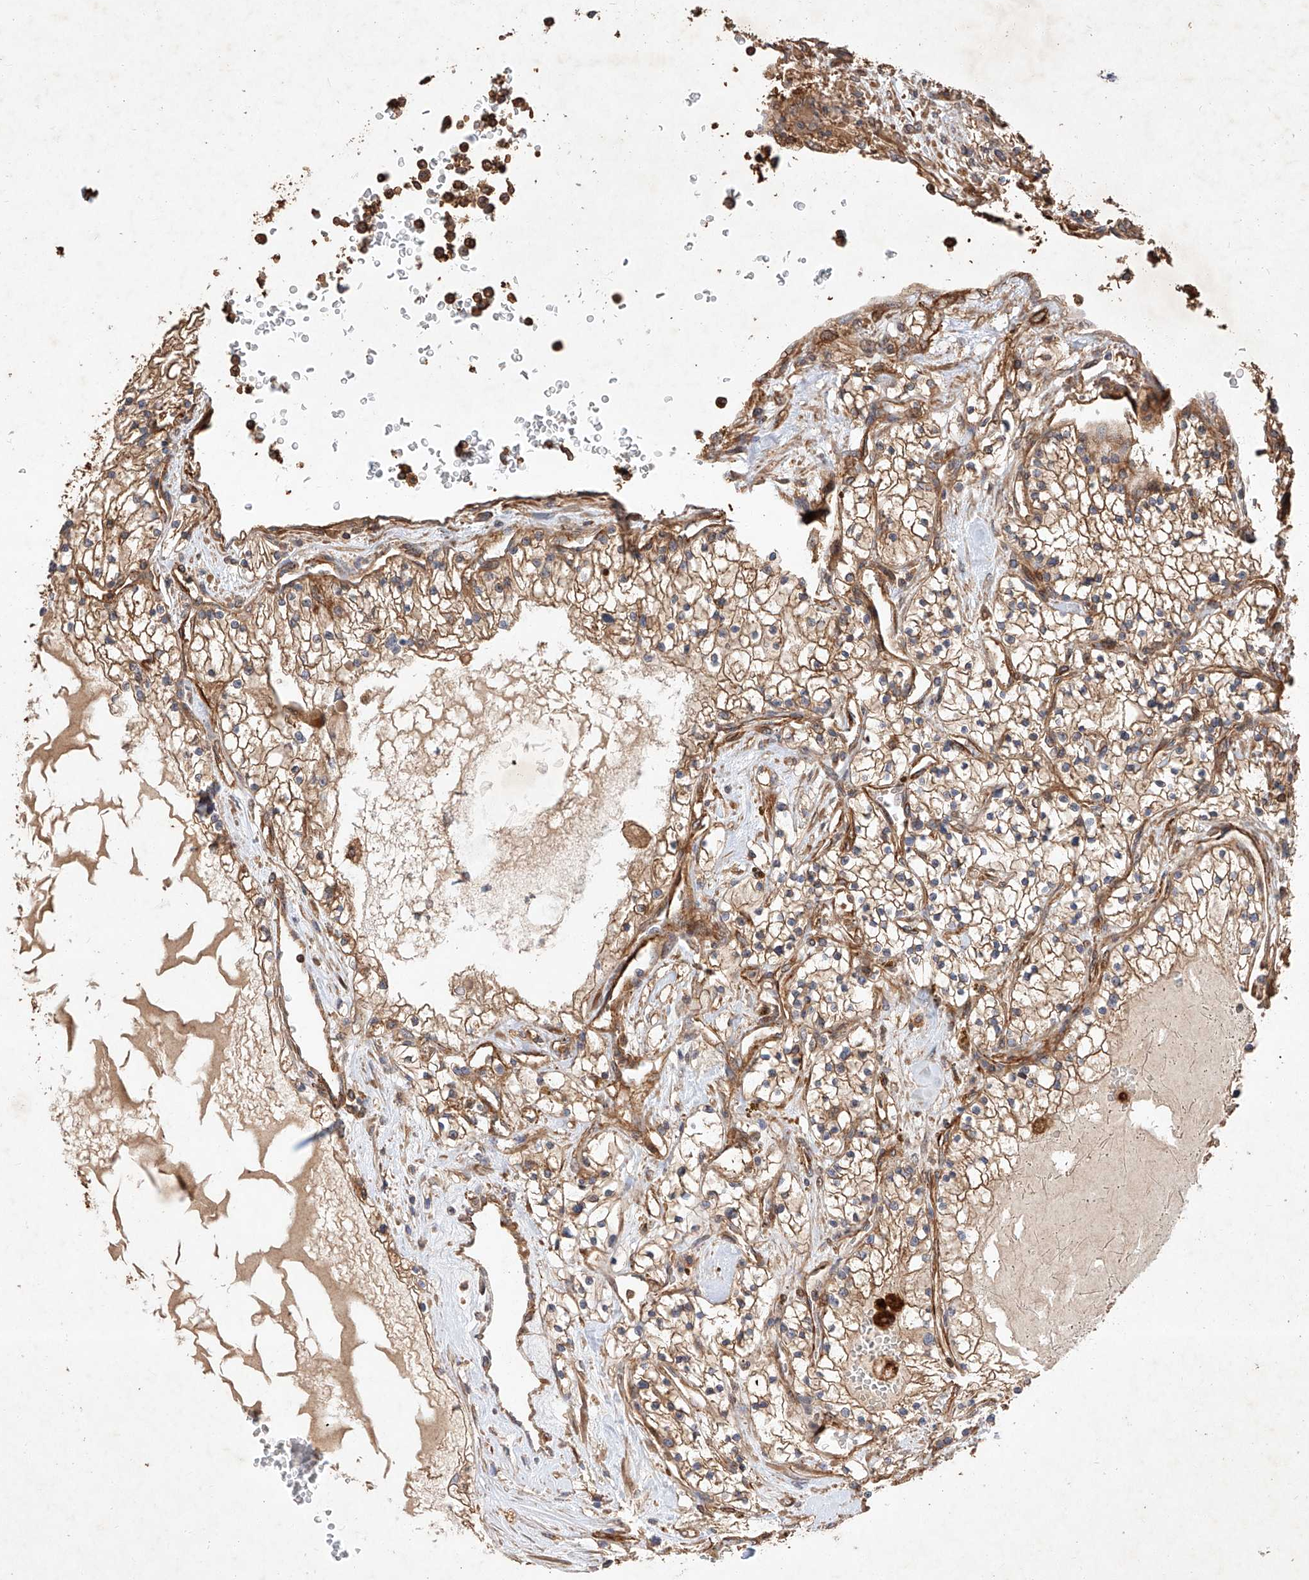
{"staining": {"intensity": "moderate", "quantity": ">75%", "location": "cytoplasmic/membranous"}, "tissue": "renal cancer", "cell_type": "Tumor cells", "image_type": "cancer", "snomed": [{"axis": "morphology", "description": "Normal tissue, NOS"}, {"axis": "morphology", "description": "Adenocarcinoma, NOS"}, {"axis": "topography", "description": "Kidney"}], "caption": "A photomicrograph showing moderate cytoplasmic/membranous expression in about >75% of tumor cells in renal cancer, as visualized by brown immunohistochemical staining.", "gene": "GHDC", "patient": {"sex": "male", "age": 68}}